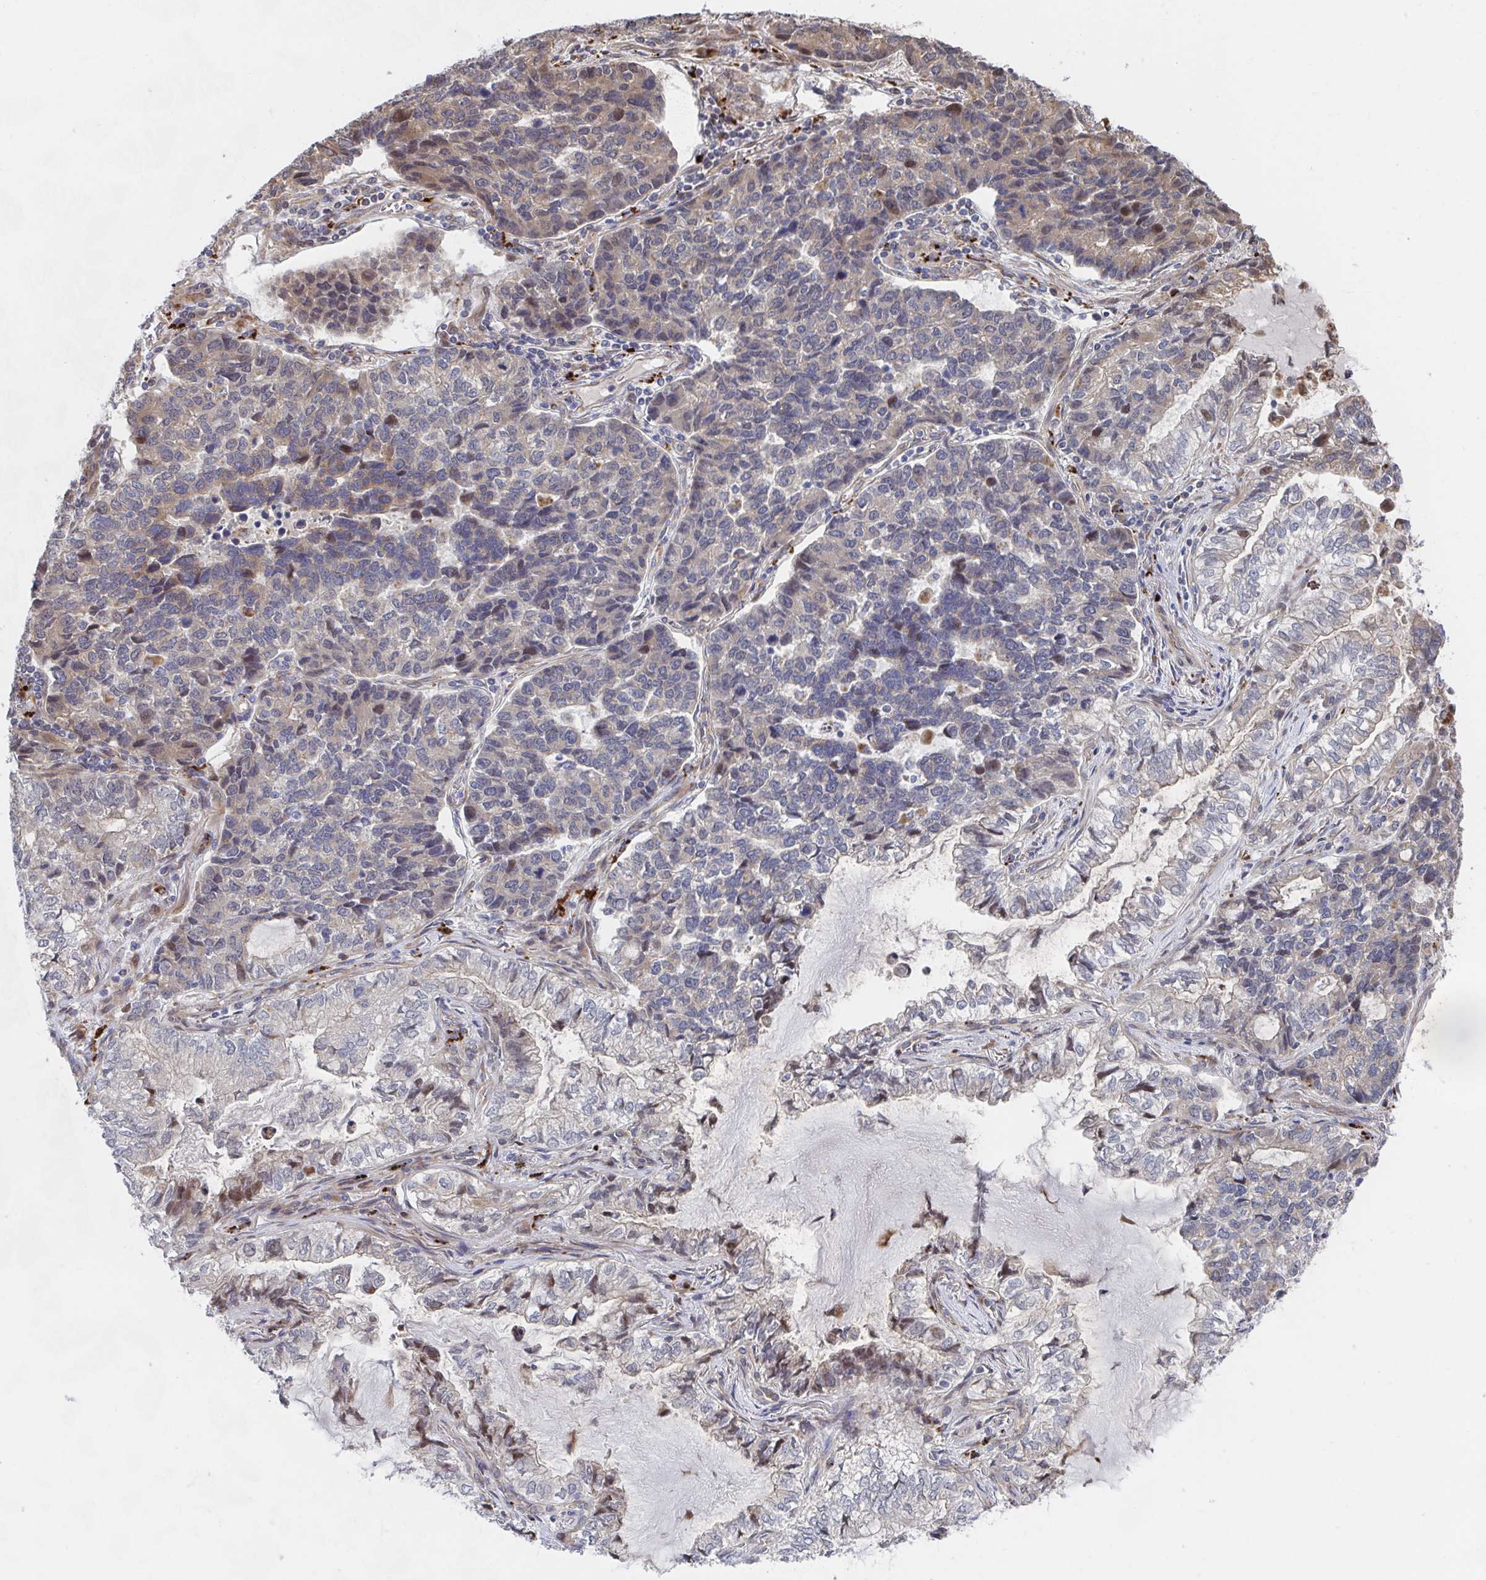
{"staining": {"intensity": "moderate", "quantity": "<25%", "location": "cytoplasmic/membranous,nuclear"}, "tissue": "lung cancer", "cell_type": "Tumor cells", "image_type": "cancer", "snomed": [{"axis": "morphology", "description": "Adenocarcinoma, NOS"}, {"axis": "topography", "description": "Lymph node"}, {"axis": "topography", "description": "Lung"}], "caption": "Immunohistochemical staining of lung cancer (adenocarcinoma) displays moderate cytoplasmic/membranous and nuclear protein positivity in about <25% of tumor cells.", "gene": "FJX1", "patient": {"sex": "male", "age": 66}}